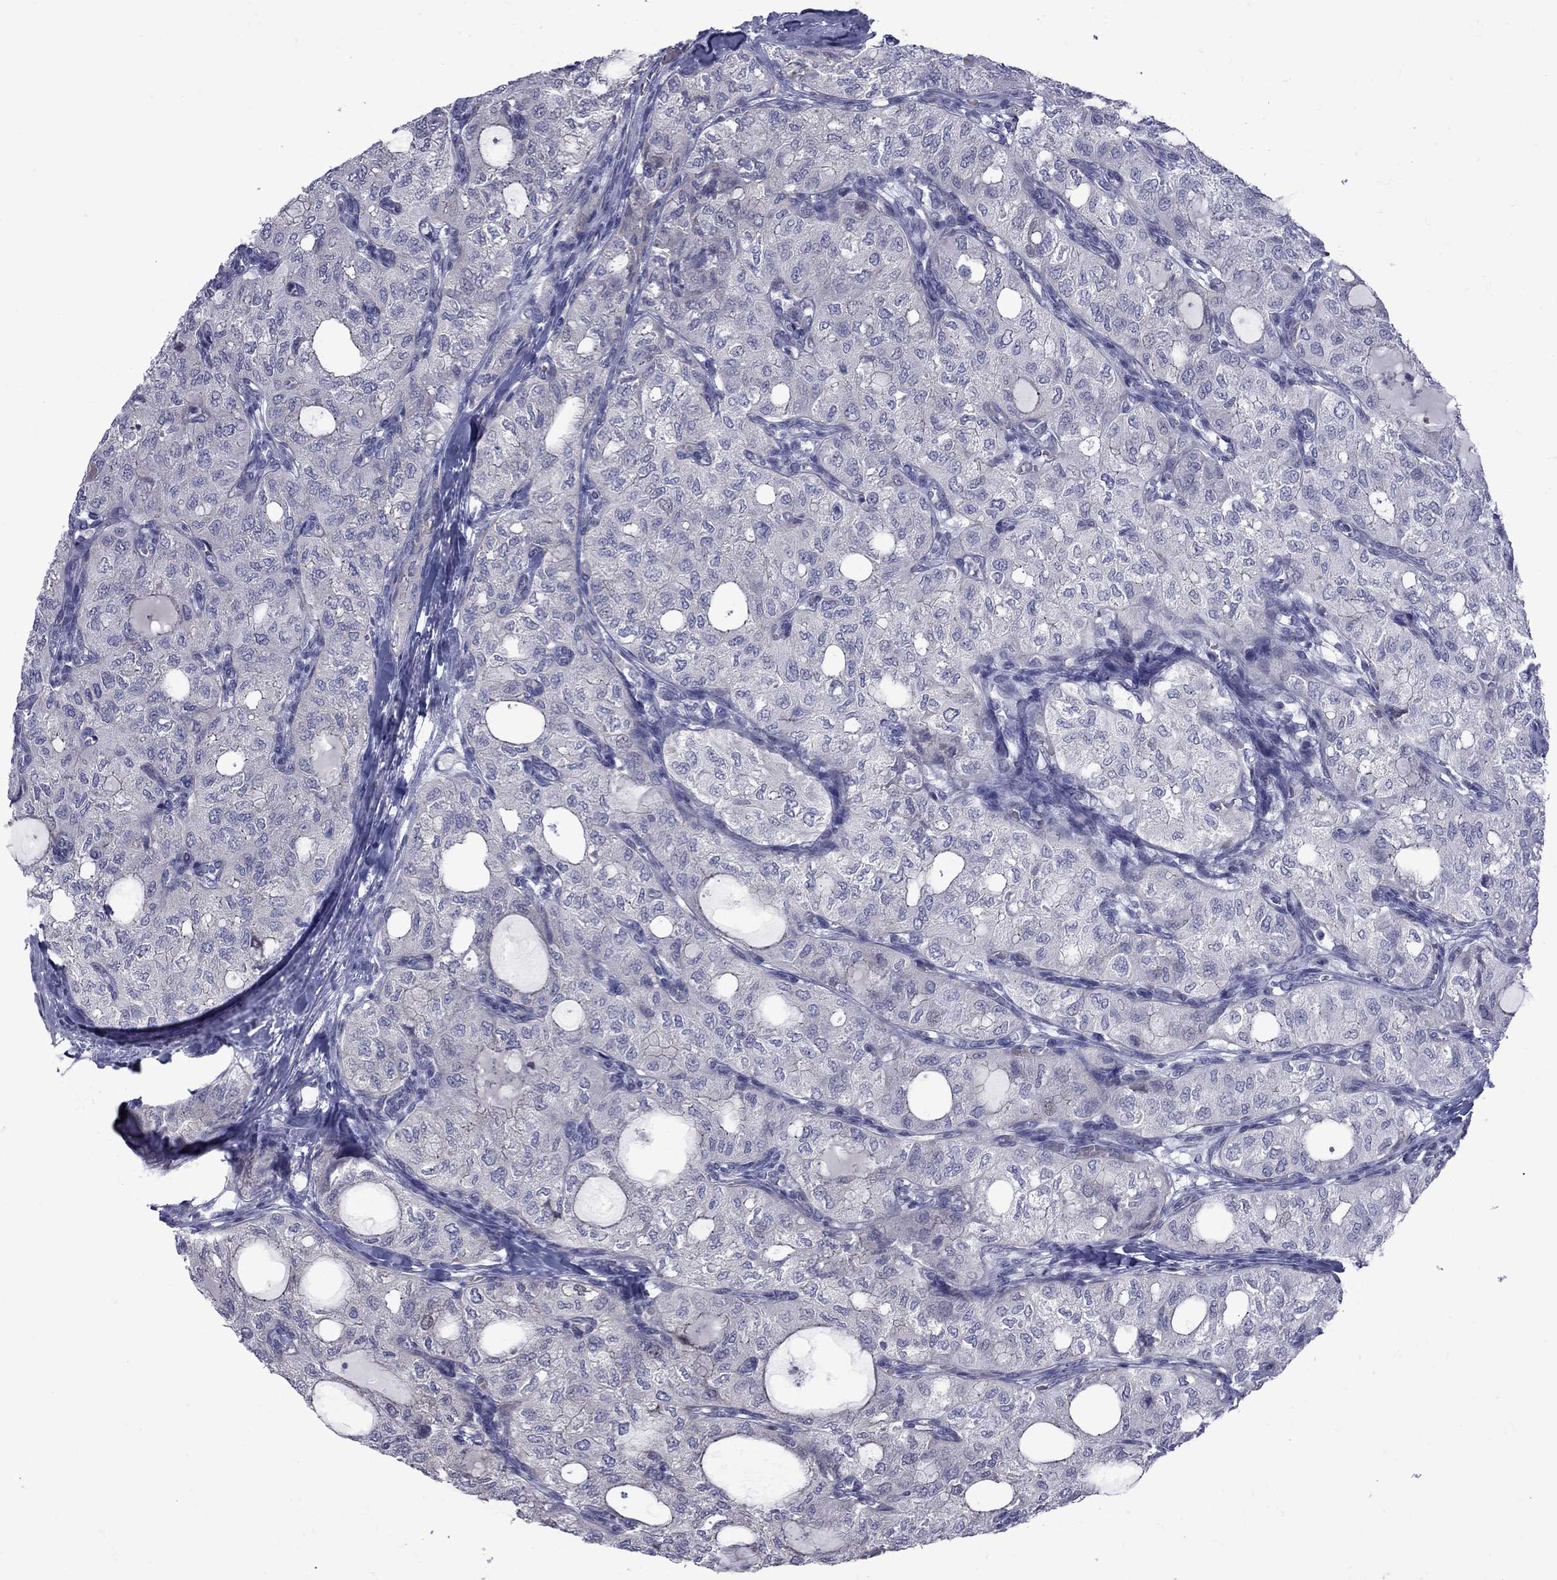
{"staining": {"intensity": "negative", "quantity": "none", "location": "none"}, "tissue": "thyroid cancer", "cell_type": "Tumor cells", "image_type": "cancer", "snomed": [{"axis": "morphology", "description": "Follicular adenoma carcinoma, NOS"}, {"axis": "topography", "description": "Thyroid gland"}], "caption": "There is no significant staining in tumor cells of thyroid cancer (follicular adenoma carcinoma).", "gene": "NRARP", "patient": {"sex": "male", "age": 75}}